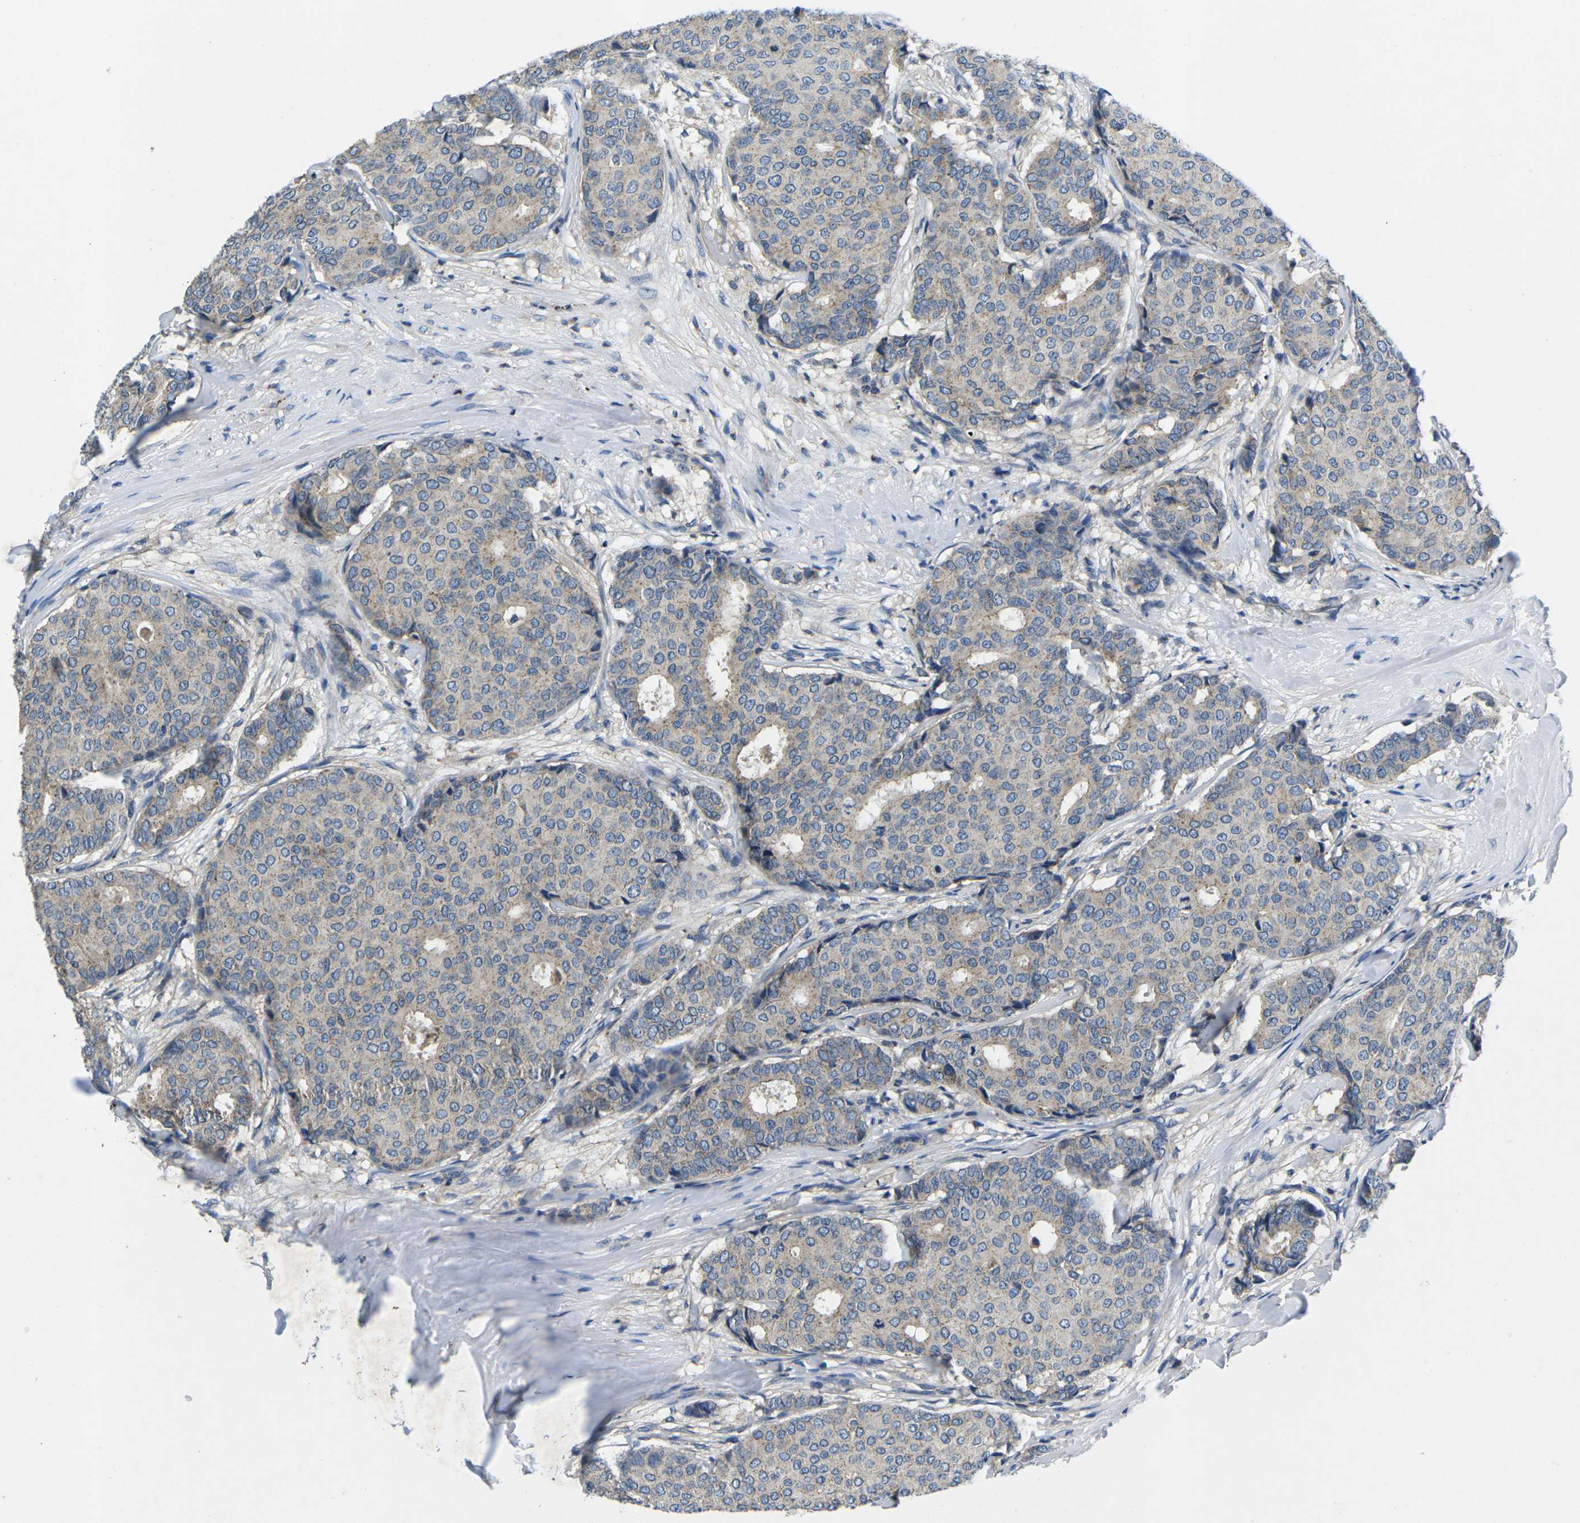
{"staining": {"intensity": "weak", "quantity": "<25%", "location": "cytoplasmic/membranous"}, "tissue": "breast cancer", "cell_type": "Tumor cells", "image_type": "cancer", "snomed": [{"axis": "morphology", "description": "Duct carcinoma"}, {"axis": "topography", "description": "Breast"}], "caption": "This is a micrograph of IHC staining of breast infiltrating ductal carcinoma, which shows no expression in tumor cells.", "gene": "PDCD6IP", "patient": {"sex": "female", "age": 75}}